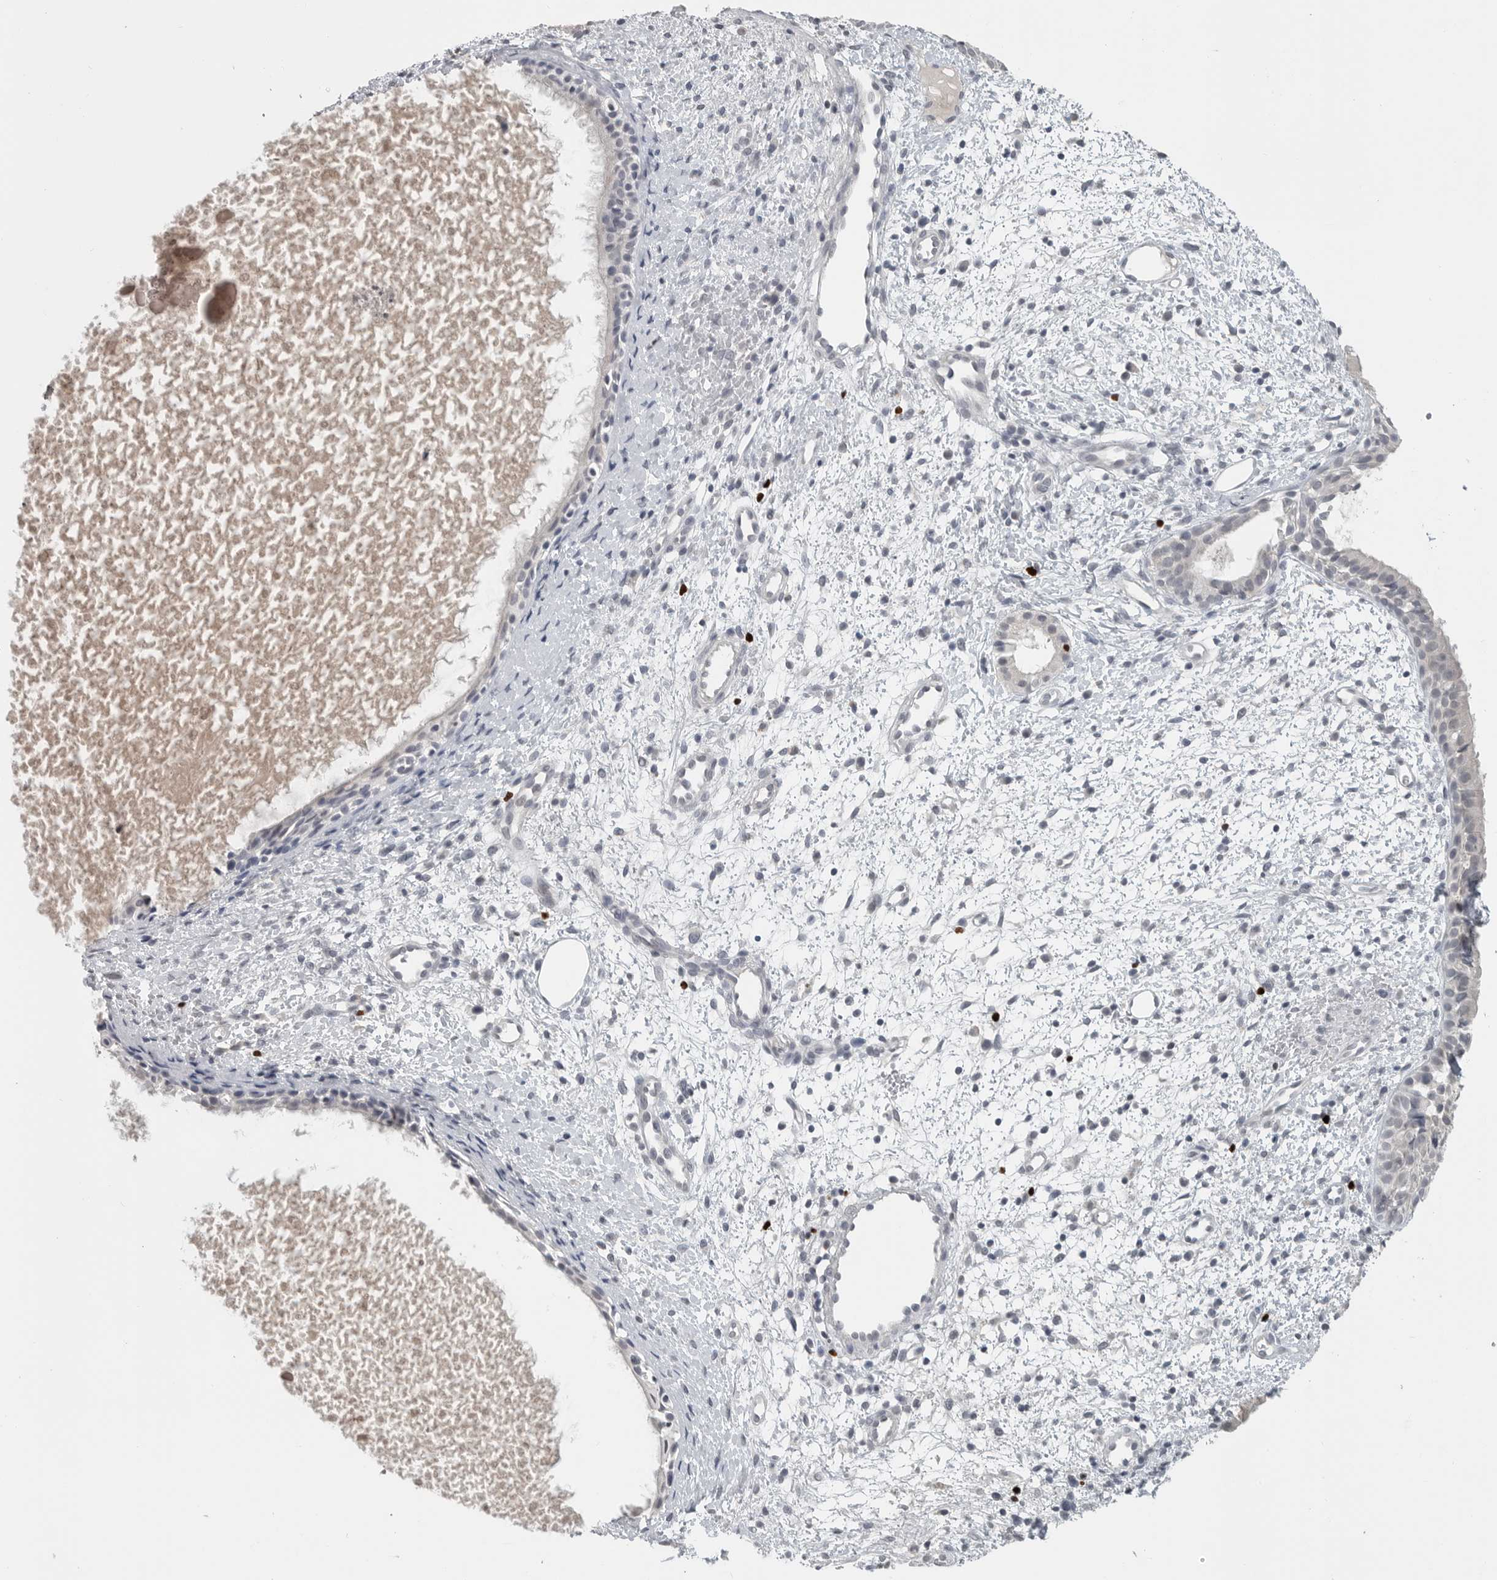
{"staining": {"intensity": "negative", "quantity": "none", "location": "none"}, "tissue": "nasopharynx", "cell_type": "Respiratory epithelial cells", "image_type": "normal", "snomed": [{"axis": "morphology", "description": "Normal tissue, NOS"}, {"axis": "topography", "description": "Nasopharynx"}], "caption": "Immunohistochemical staining of benign human nasopharynx shows no significant staining in respiratory epithelial cells.", "gene": "FOXP3", "patient": {"sex": "male", "age": 22}}